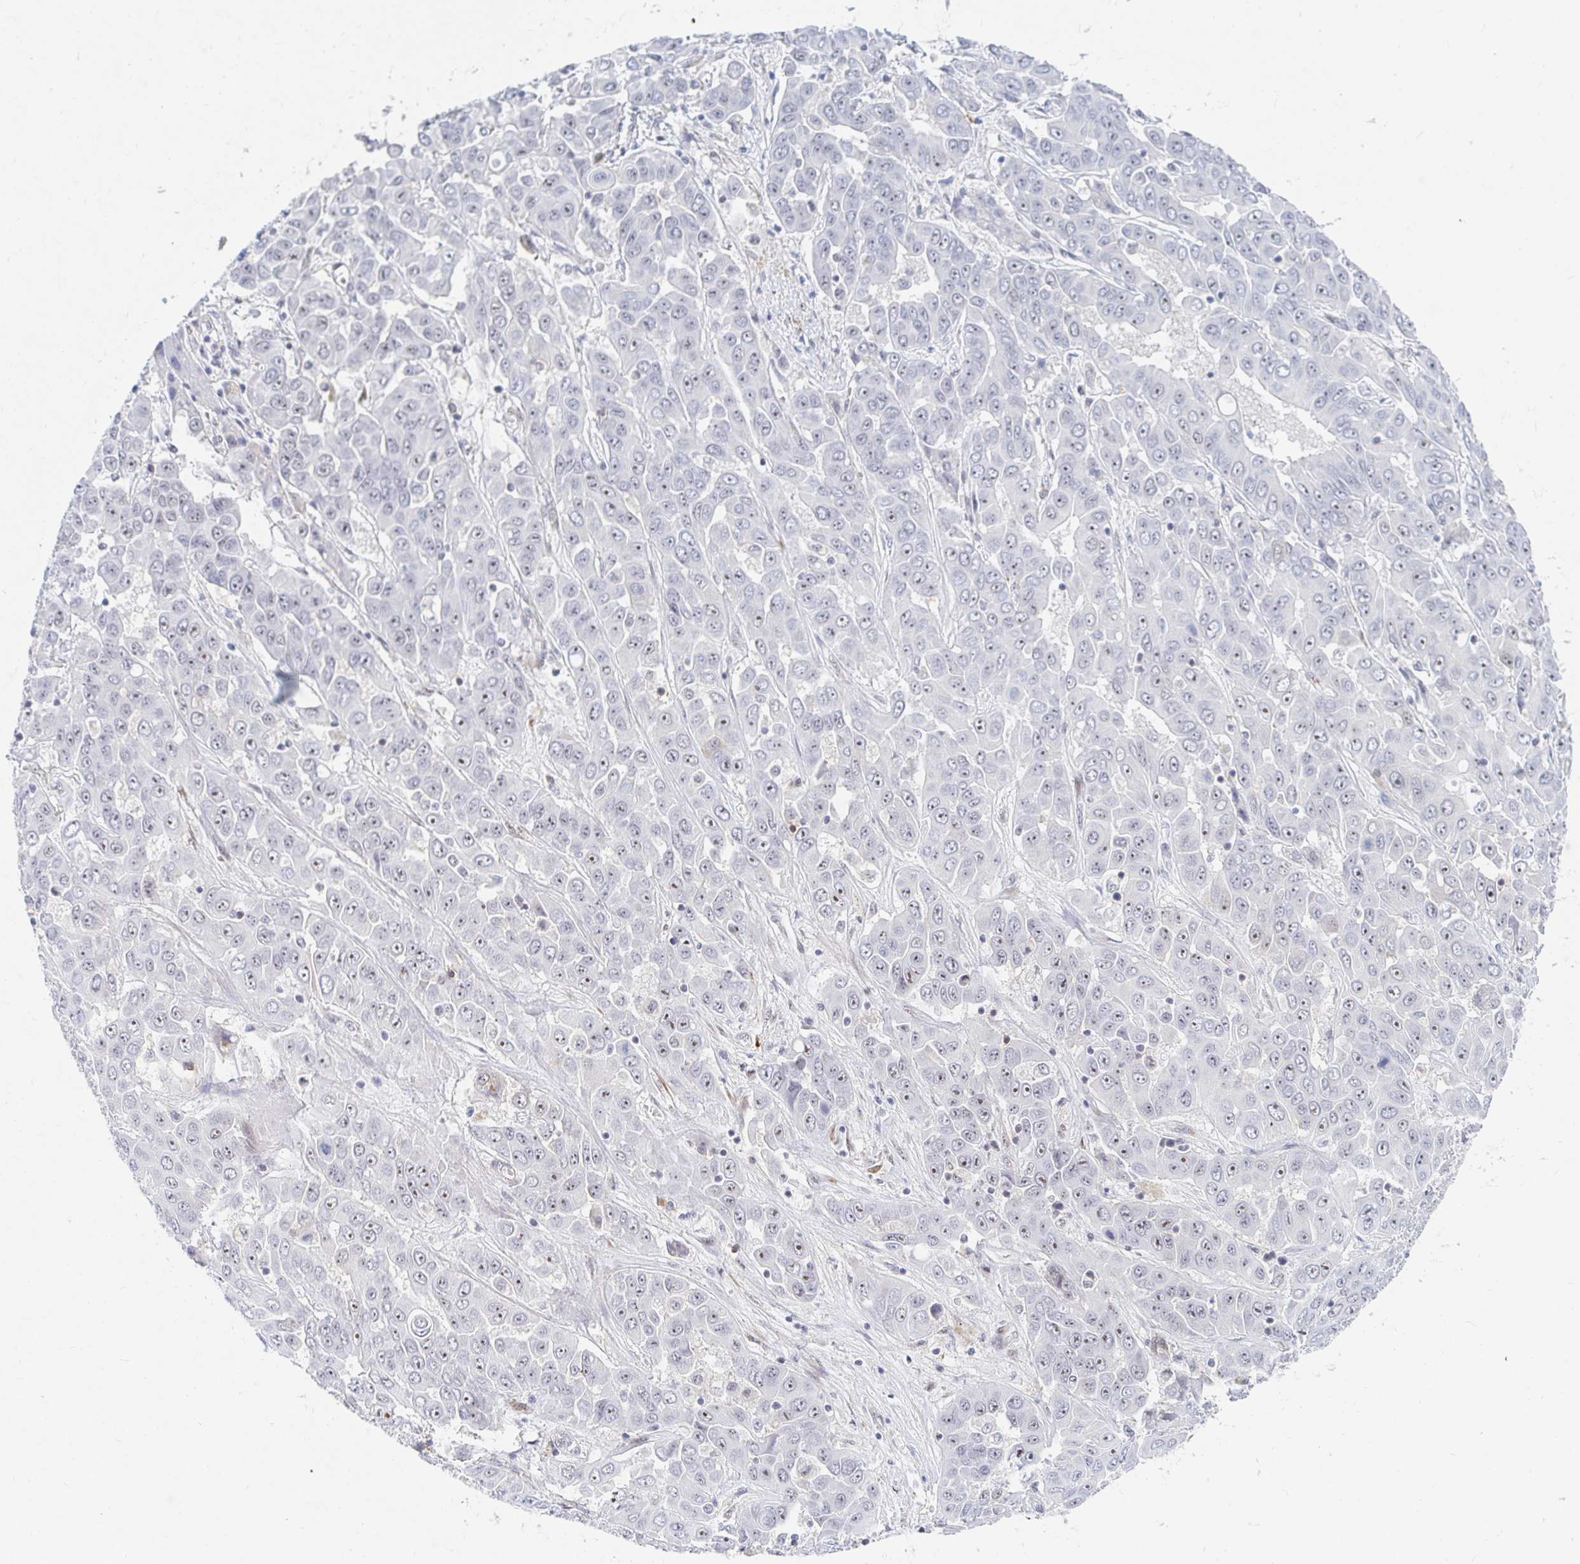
{"staining": {"intensity": "weak", "quantity": "25%-75%", "location": "nuclear"}, "tissue": "liver cancer", "cell_type": "Tumor cells", "image_type": "cancer", "snomed": [{"axis": "morphology", "description": "Cholangiocarcinoma"}, {"axis": "topography", "description": "Liver"}], "caption": "This histopathology image exhibits liver cancer (cholangiocarcinoma) stained with immunohistochemistry to label a protein in brown. The nuclear of tumor cells show weak positivity for the protein. Nuclei are counter-stained blue.", "gene": "COL28A1", "patient": {"sex": "female", "age": 52}}